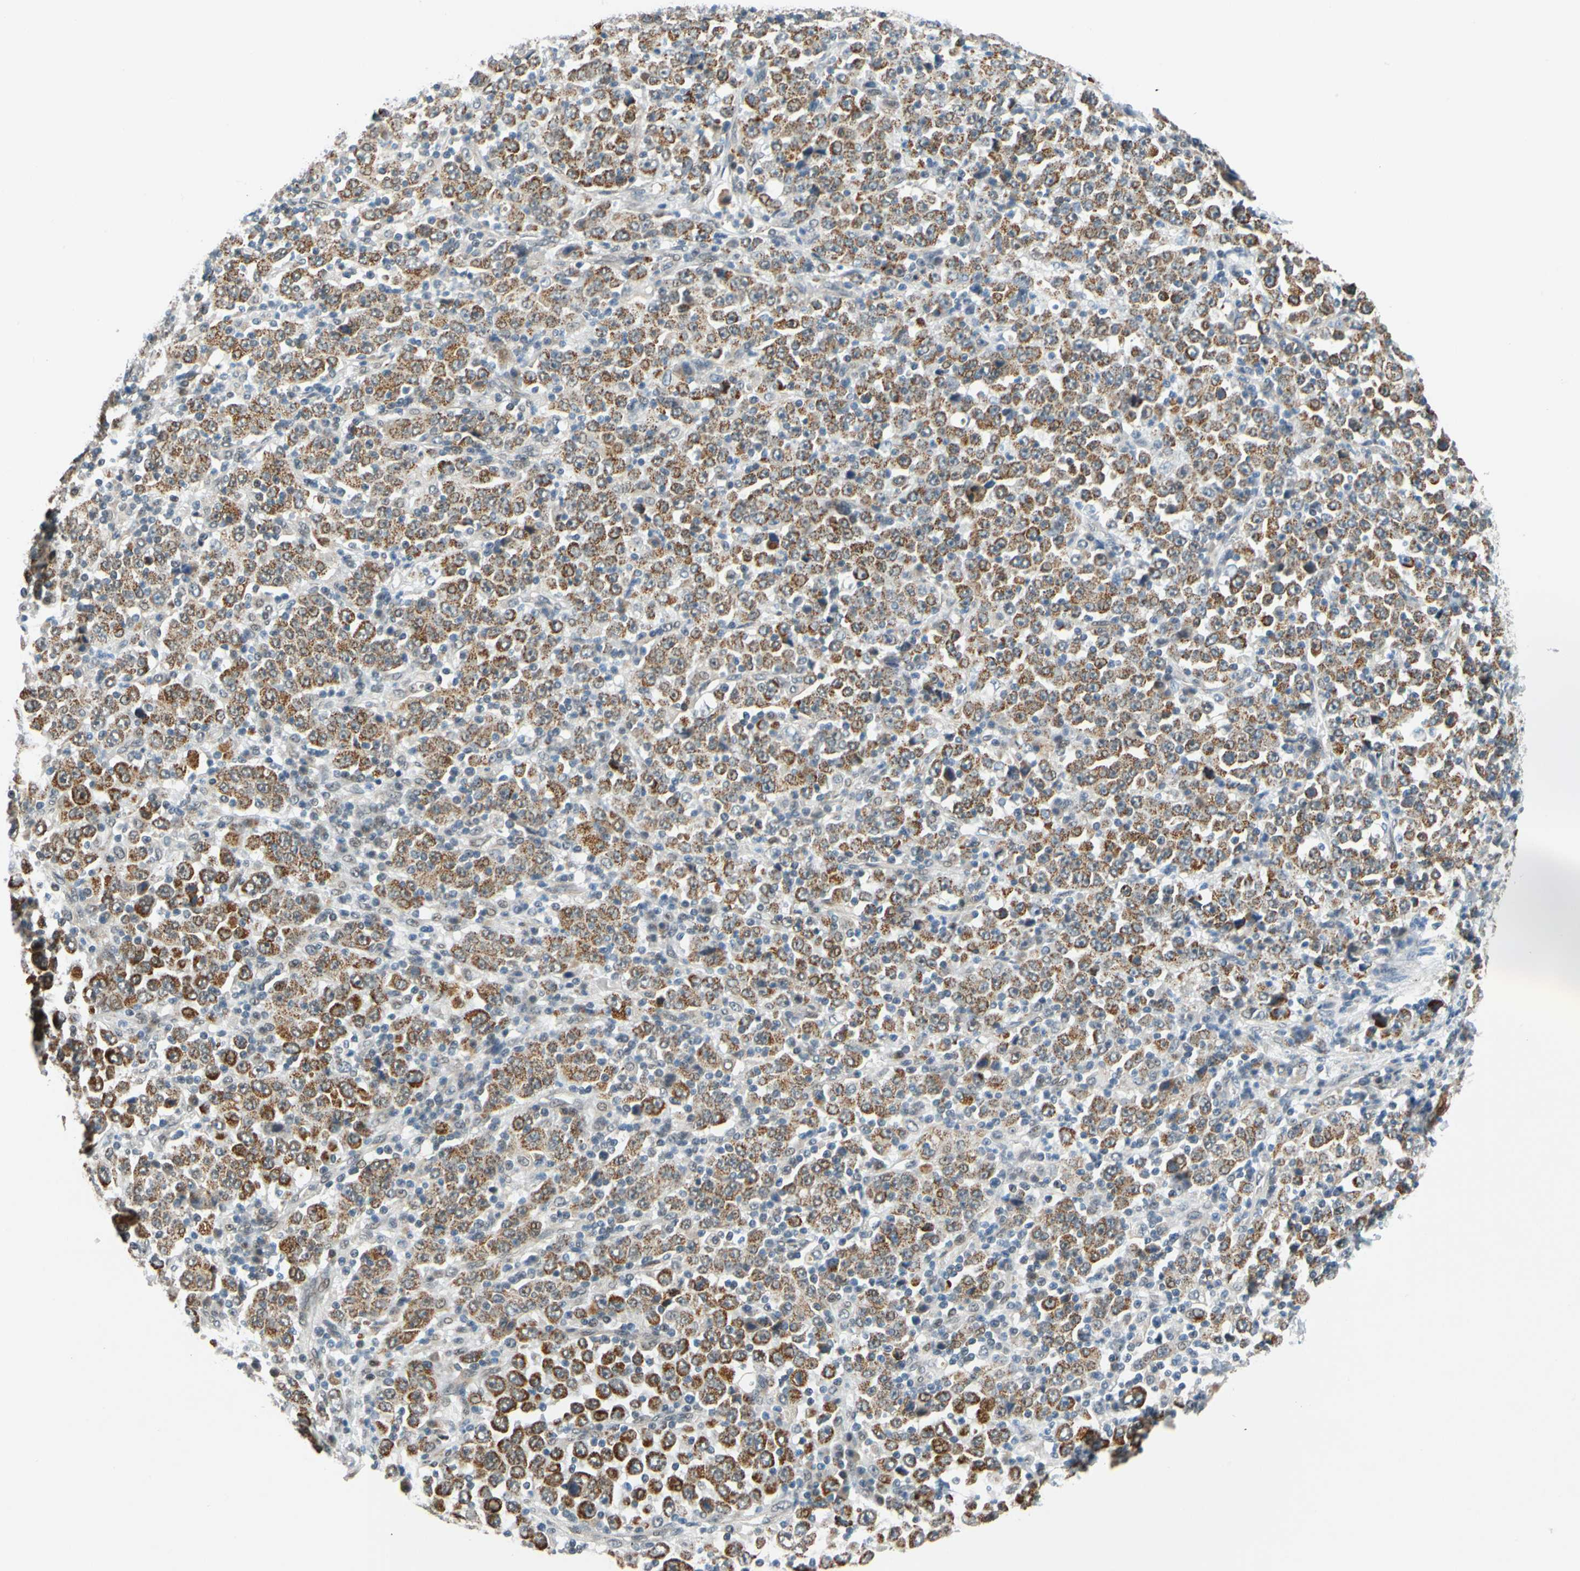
{"staining": {"intensity": "moderate", "quantity": ">75%", "location": "cytoplasmic/membranous"}, "tissue": "stomach cancer", "cell_type": "Tumor cells", "image_type": "cancer", "snomed": [{"axis": "morphology", "description": "Normal tissue, NOS"}, {"axis": "morphology", "description": "Adenocarcinoma, NOS"}, {"axis": "topography", "description": "Stomach, upper"}, {"axis": "topography", "description": "Stomach"}], "caption": "Immunohistochemical staining of human stomach cancer (adenocarcinoma) demonstrates moderate cytoplasmic/membranous protein positivity in approximately >75% of tumor cells. (DAB (3,3'-diaminobenzidine) IHC with brightfield microscopy, high magnification).", "gene": "POGZ", "patient": {"sex": "male", "age": 59}}